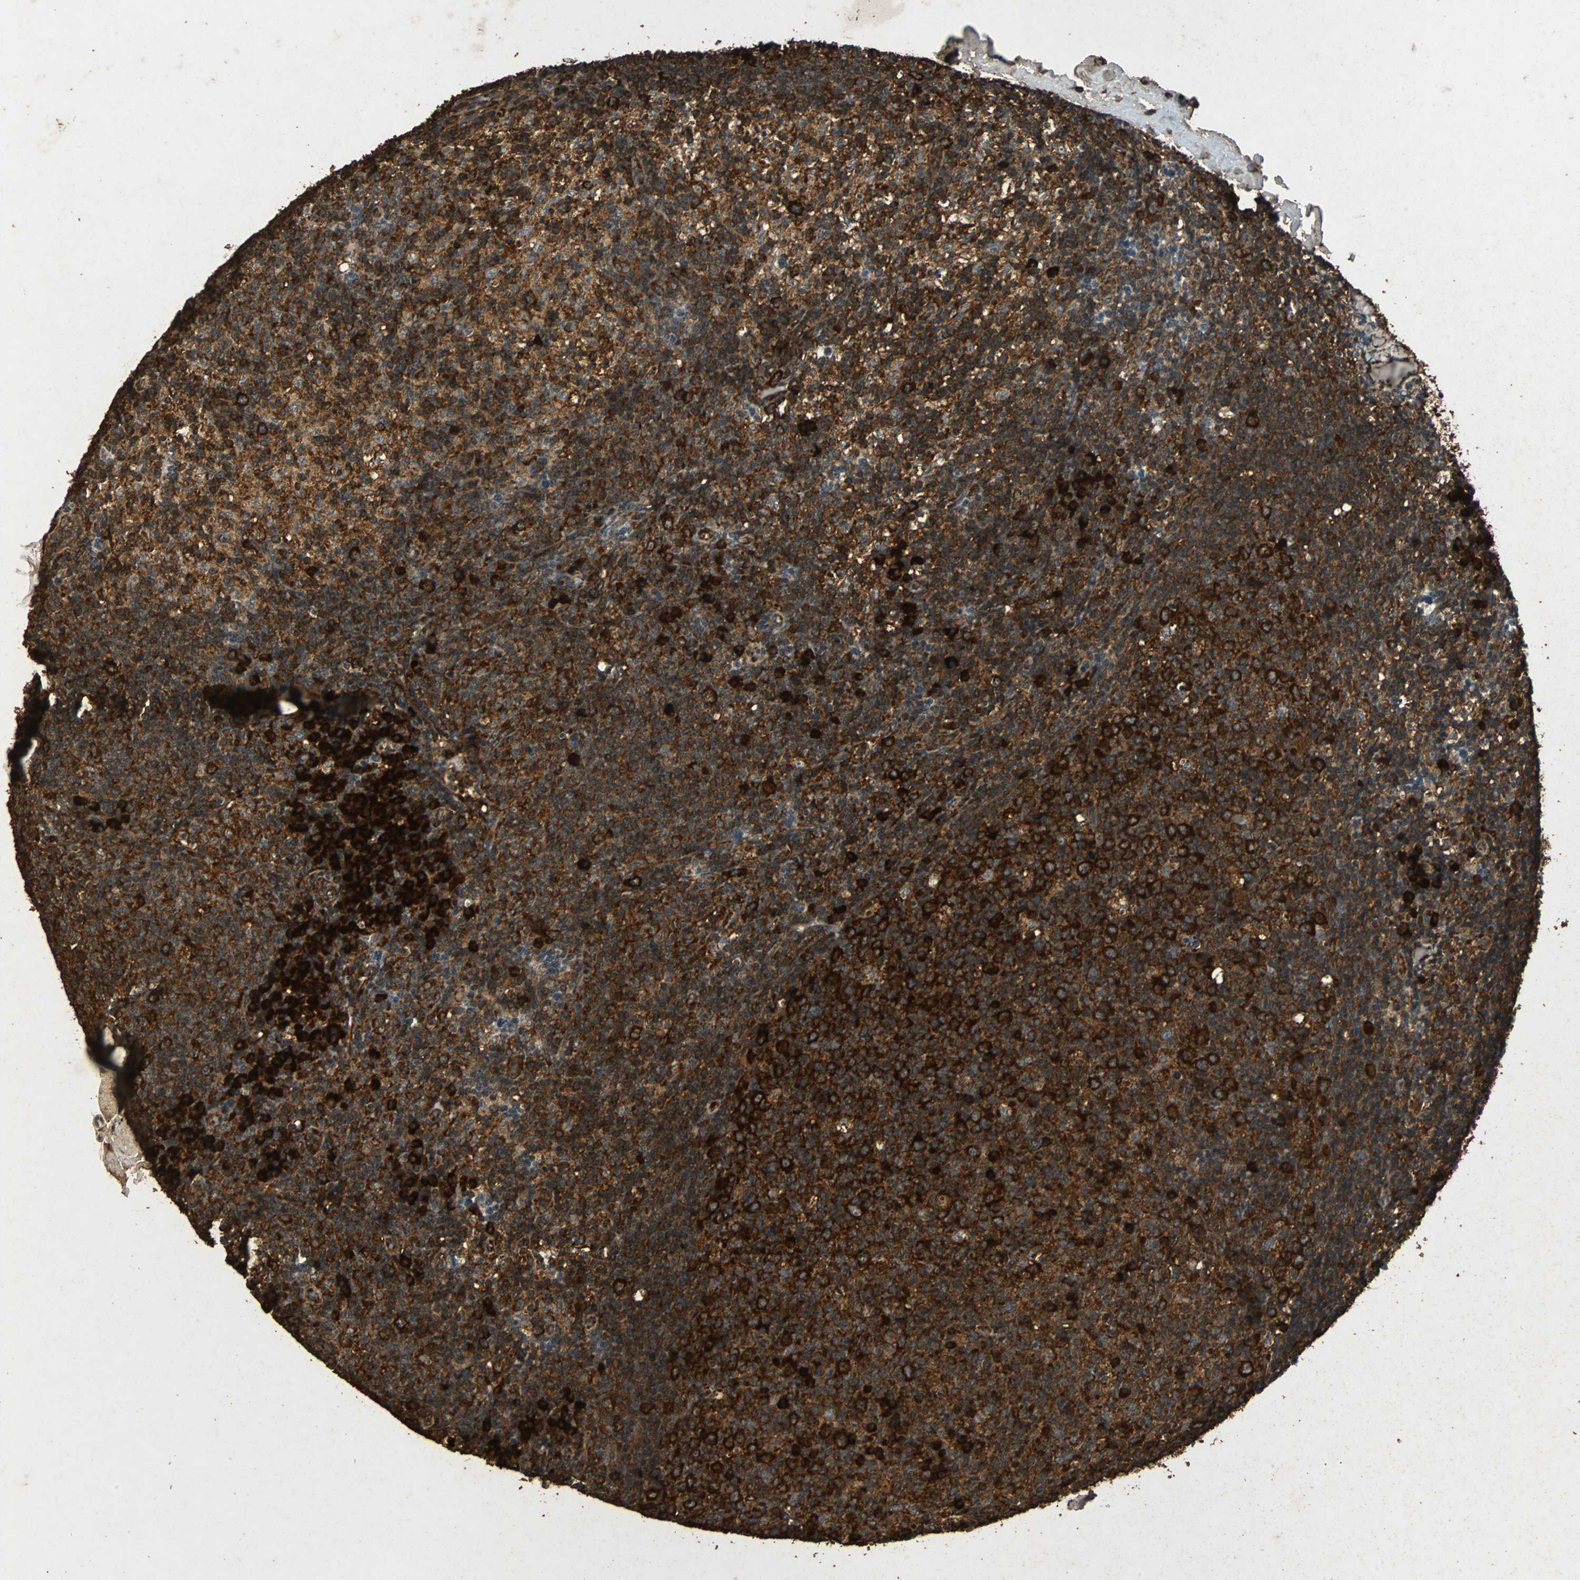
{"staining": {"intensity": "strong", "quantity": ">75%", "location": "cytoplasmic/membranous"}, "tissue": "lymph node", "cell_type": "Germinal center cells", "image_type": "normal", "snomed": [{"axis": "morphology", "description": "Normal tissue, NOS"}, {"axis": "morphology", "description": "Inflammation, NOS"}, {"axis": "topography", "description": "Lymph node"}], "caption": "Immunohistochemistry (IHC) micrograph of benign lymph node stained for a protein (brown), which displays high levels of strong cytoplasmic/membranous staining in approximately >75% of germinal center cells.", "gene": "NAA10", "patient": {"sex": "male", "age": 55}}